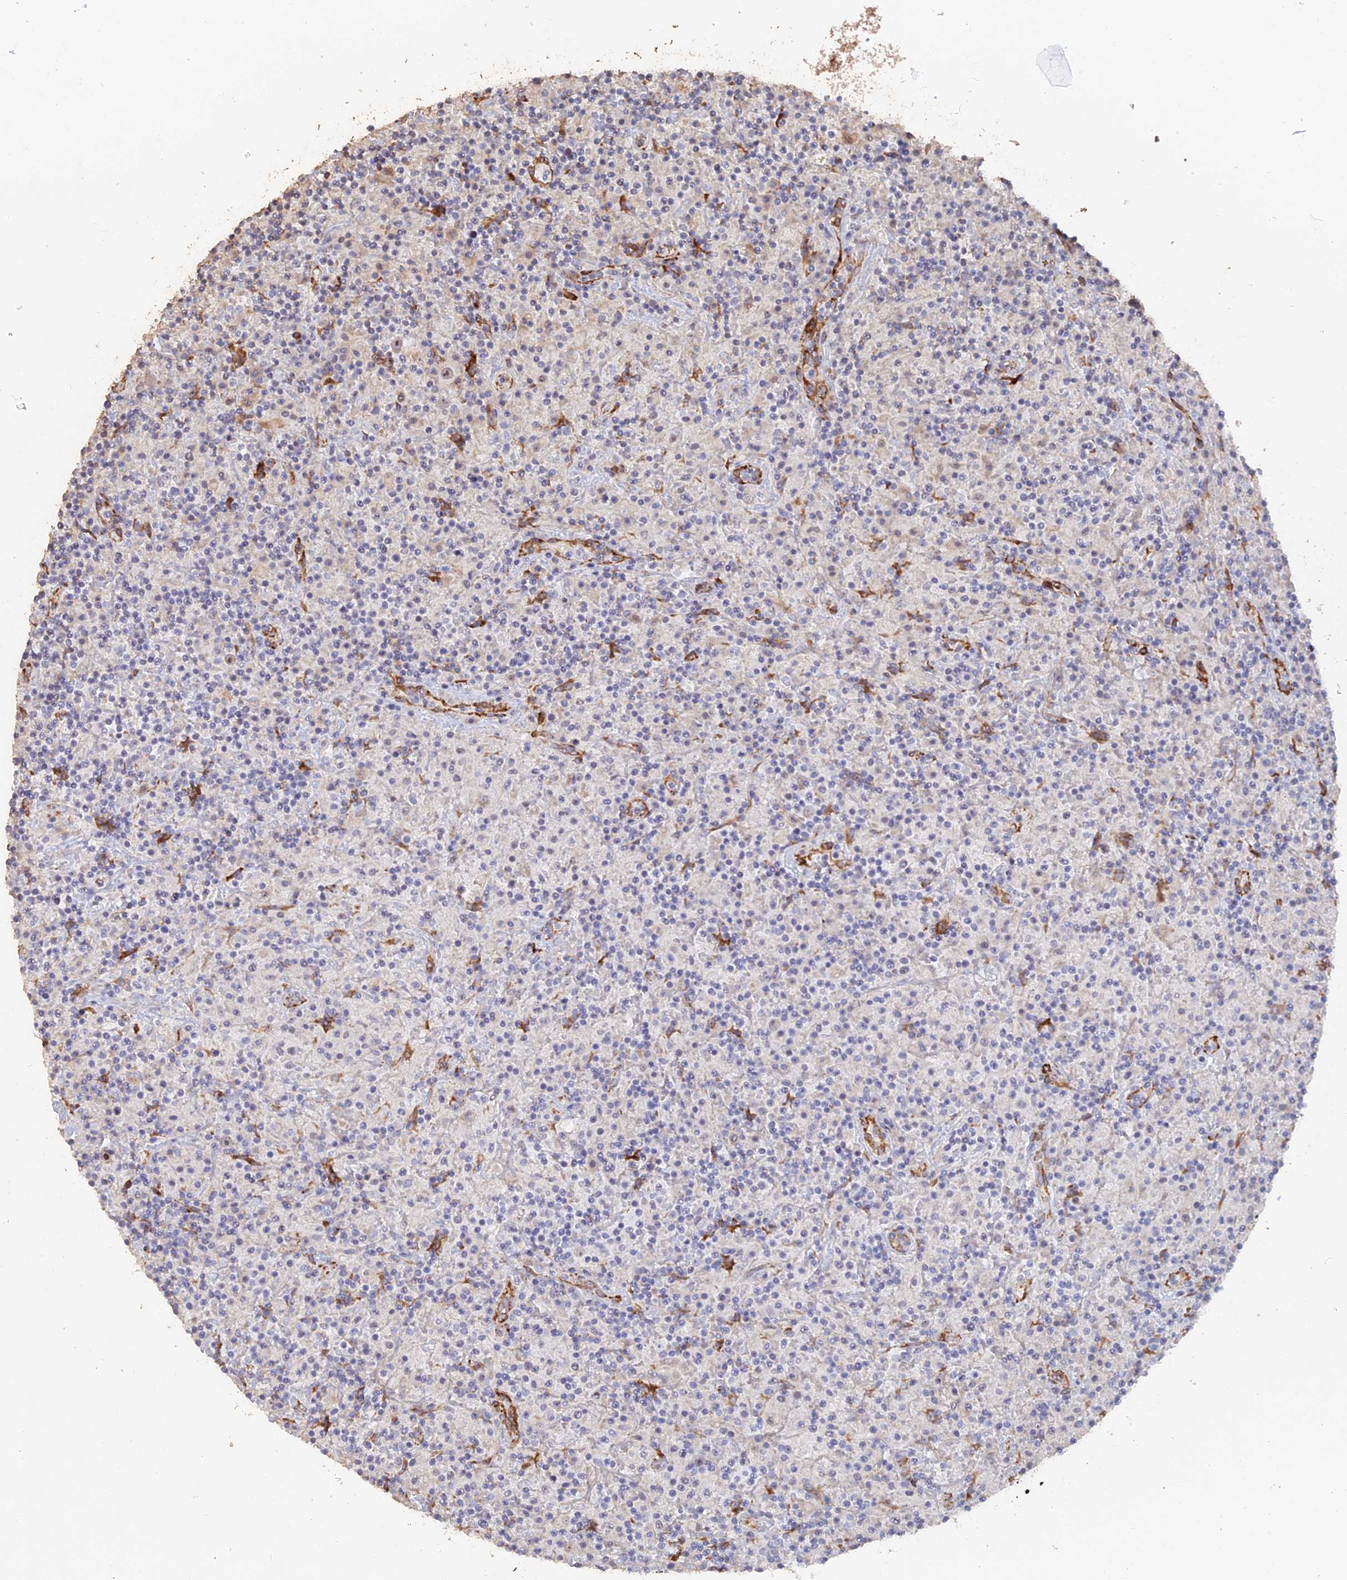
{"staining": {"intensity": "weak", "quantity": "<25%", "location": "nuclear"}, "tissue": "lymphoma", "cell_type": "Tumor cells", "image_type": "cancer", "snomed": [{"axis": "morphology", "description": "Hodgkin's disease, NOS"}, {"axis": "topography", "description": "Lymph node"}], "caption": "DAB immunohistochemical staining of Hodgkin's disease demonstrates no significant expression in tumor cells.", "gene": "SEMG2", "patient": {"sex": "male", "age": 70}}